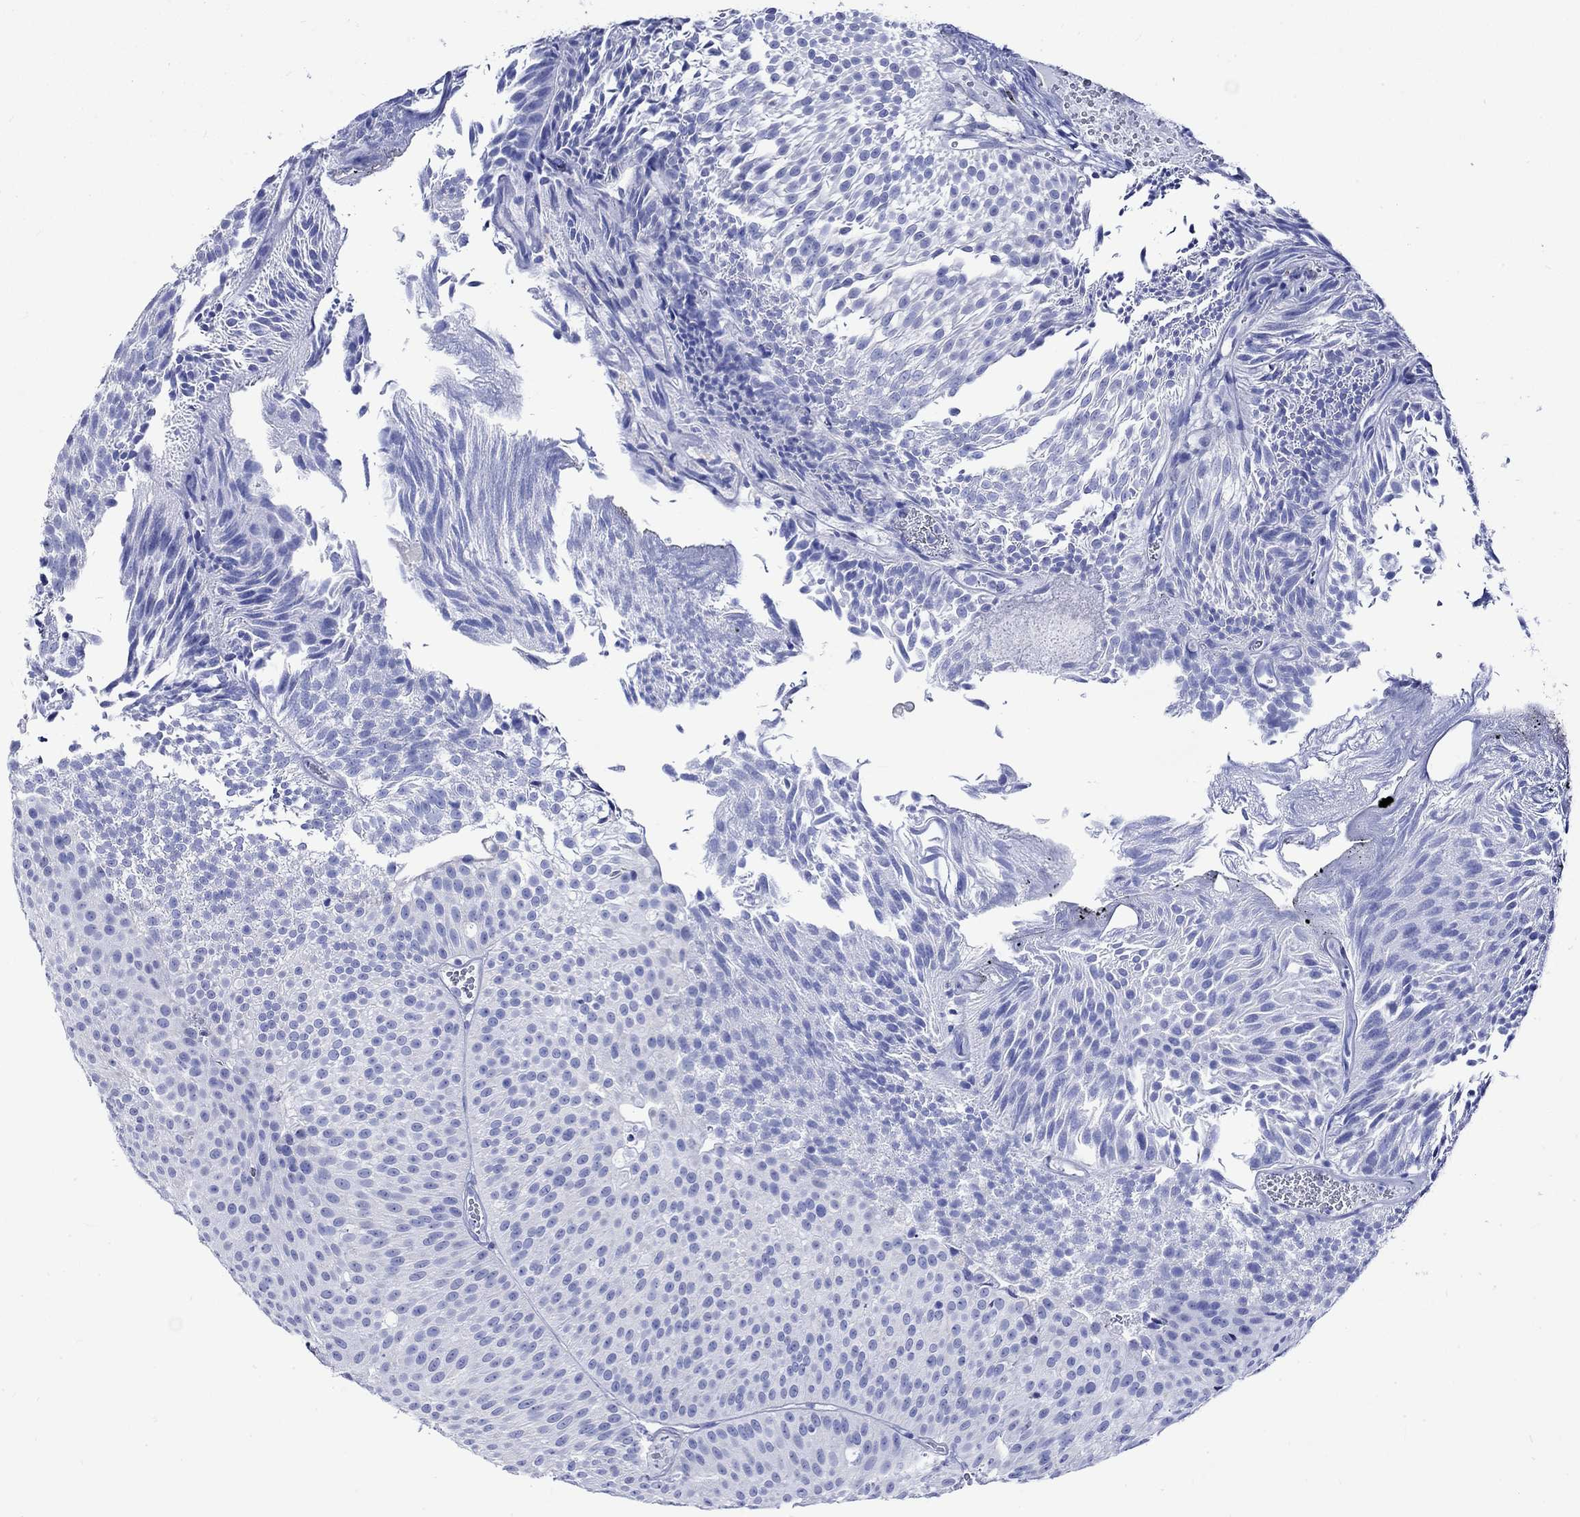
{"staining": {"intensity": "negative", "quantity": "none", "location": "none"}, "tissue": "urothelial cancer", "cell_type": "Tumor cells", "image_type": "cancer", "snomed": [{"axis": "morphology", "description": "Urothelial carcinoma, Low grade"}, {"axis": "topography", "description": "Urinary bladder"}], "caption": "Tumor cells are negative for protein expression in human urothelial cancer.", "gene": "CRYAB", "patient": {"sex": "male", "age": 65}}